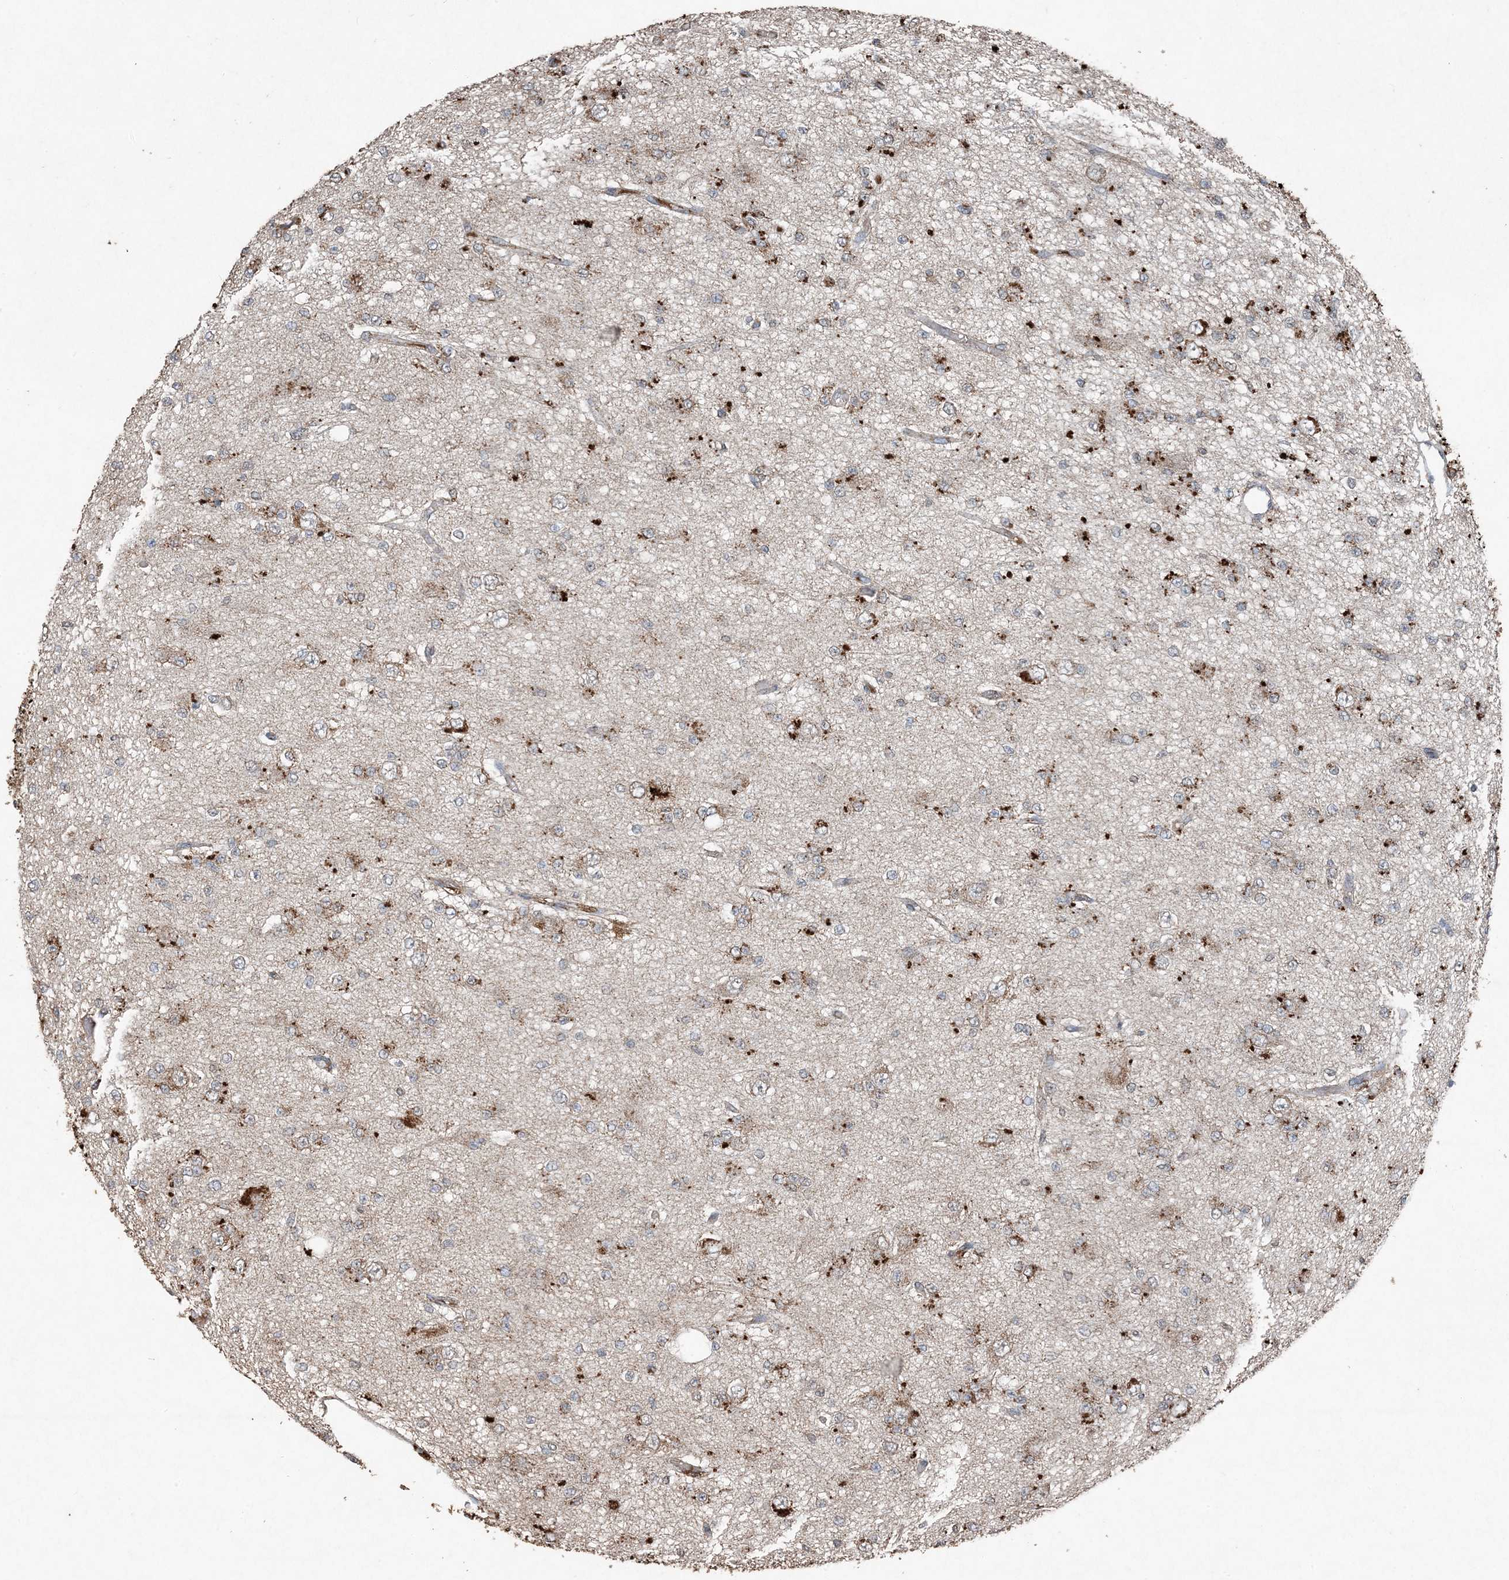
{"staining": {"intensity": "moderate", "quantity": "<25%", "location": "cytoplasmic/membranous"}, "tissue": "glioma", "cell_type": "Tumor cells", "image_type": "cancer", "snomed": [{"axis": "morphology", "description": "Glioma, malignant, Low grade"}, {"axis": "topography", "description": "Brain"}], "caption": "Low-grade glioma (malignant) stained for a protein demonstrates moderate cytoplasmic/membranous positivity in tumor cells.", "gene": "FCN3", "patient": {"sex": "male", "age": 38}}